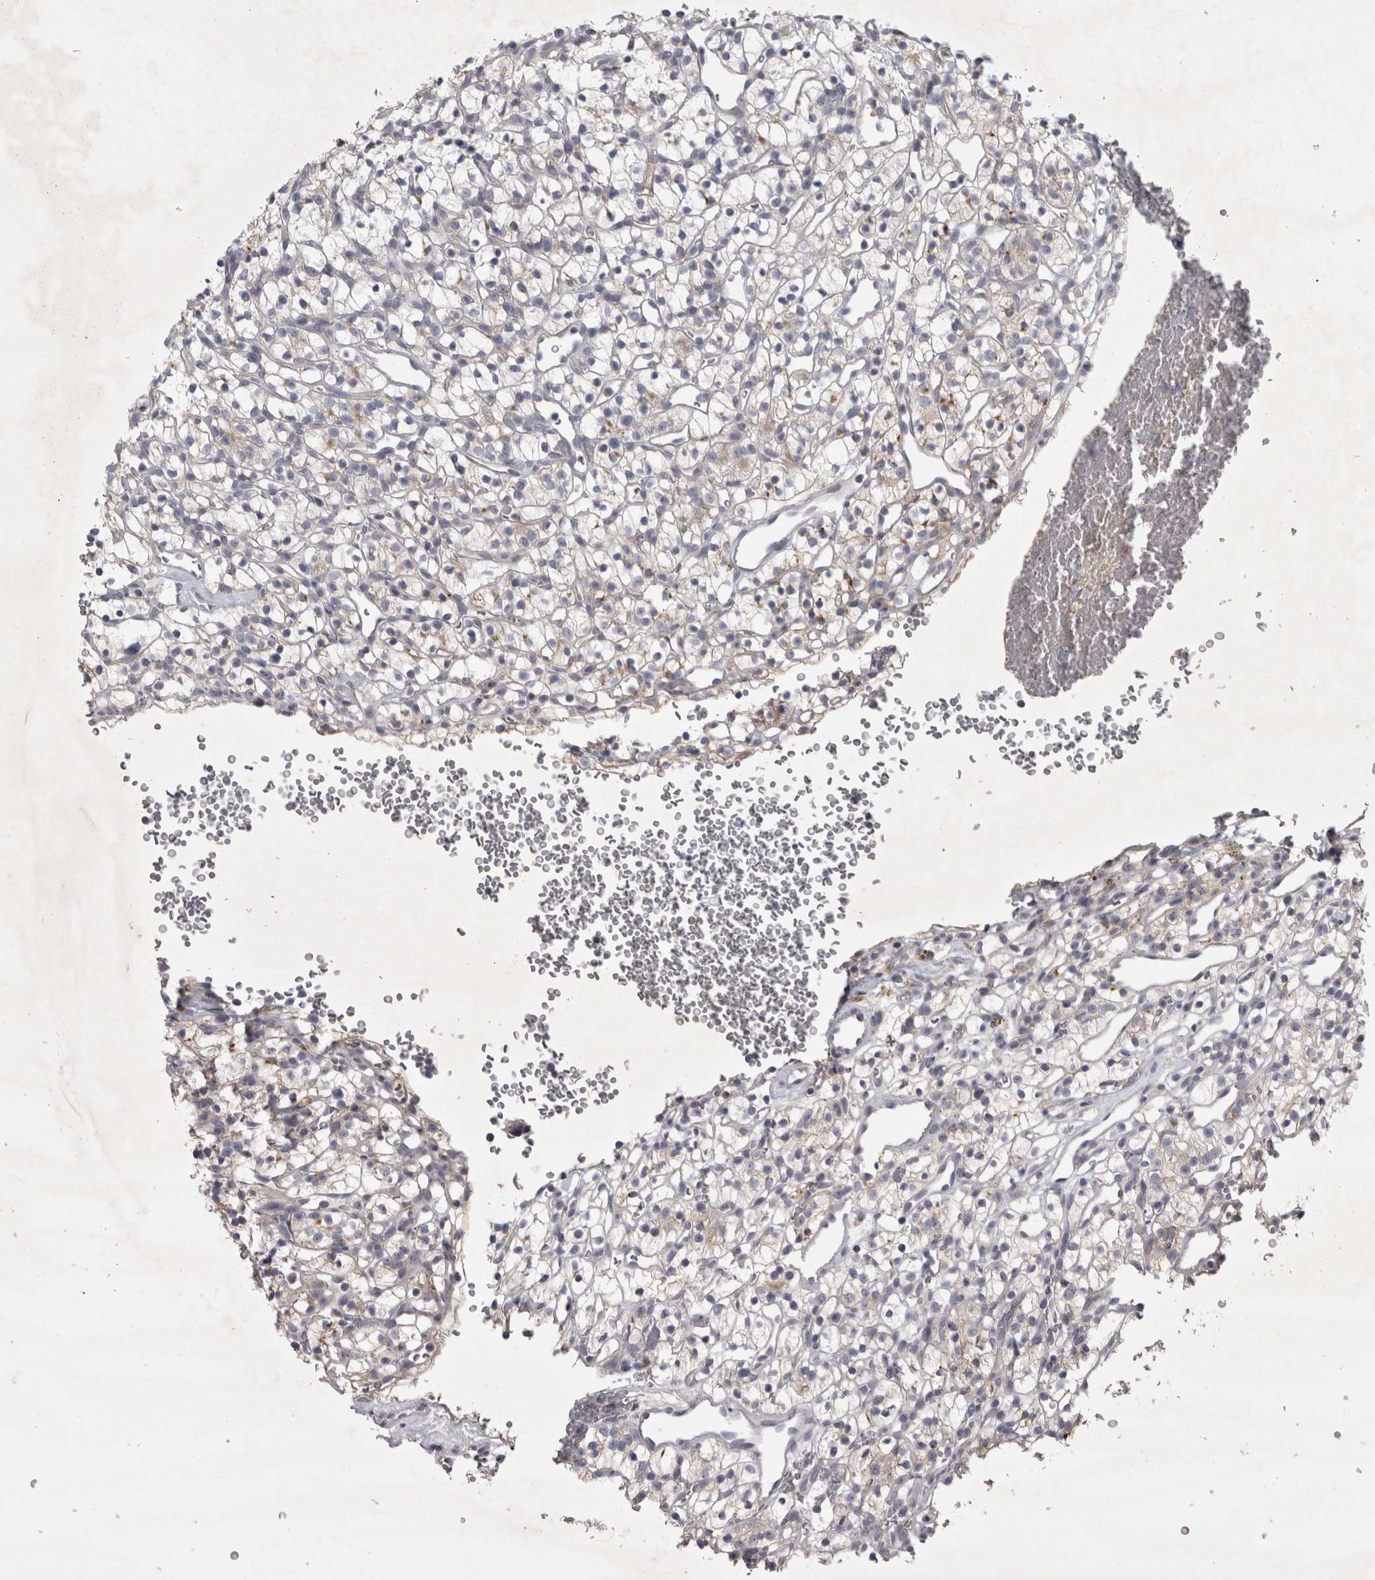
{"staining": {"intensity": "weak", "quantity": "<25%", "location": "cytoplasmic/membranous"}, "tissue": "renal cancer", "cell_type": "Tumor cells", "image_type": "cancer", "snomed": [{"axis": "morphology", "description": "Adenocarcinoma, NOS"}, {"axis": "topography", "description": "Kidney"}], "caption": "Renal adenocarcinoma was stained to show a protein in brown. There is no significant positivity in tumor cells. Nuclei are stained in blue.", "gene": "ENPP7", "patient": {"sex": "female", "age": 57}}